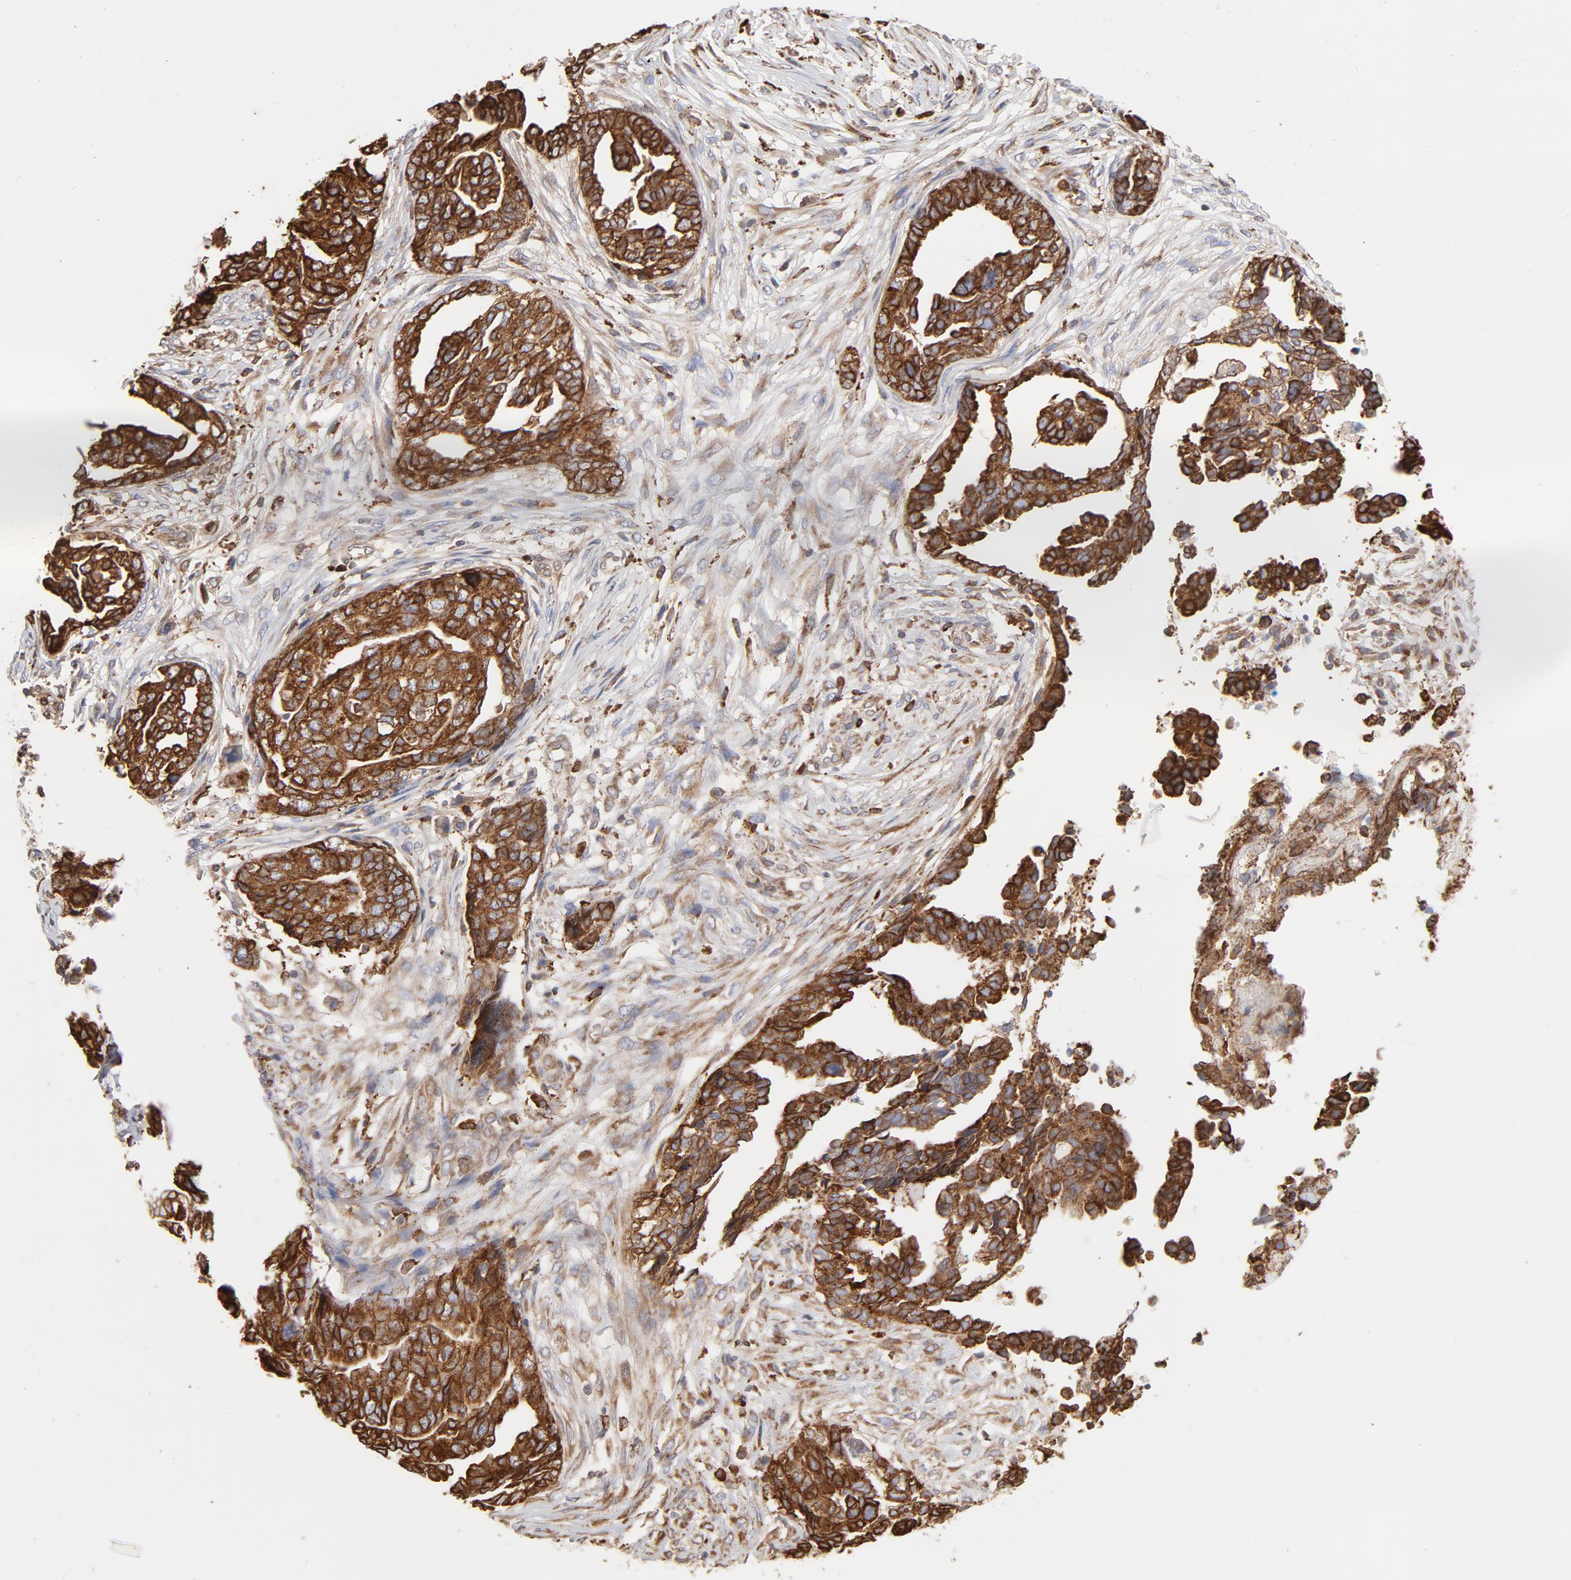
{"staining": {"intensity": "strong", "quantity": ">75%", "location": "cytoplasmic/membranous"}, "tissue": "ovarian cancer", "cell_type": "Tumor cells", "image_type": "cancer", "snomed": [{"axis": "morphology", "description": "Normal tissue, NOS"}, {"axis": "morphology", "description": "Cystadenocarcinoma, serous, NOS"}, {"axis": "topography", "description": "Fallopian tube"}, {"axis": "topography", "description": "Ovary"}], "caption": "Immunohistochemical staining of human ovarian cancer demonstrates high levels of strong cytoplasmic/membranous staining in approximately >75% of tumor cells.", "gene": "CANX", "patient": {"sex": "female", "age": 56}}